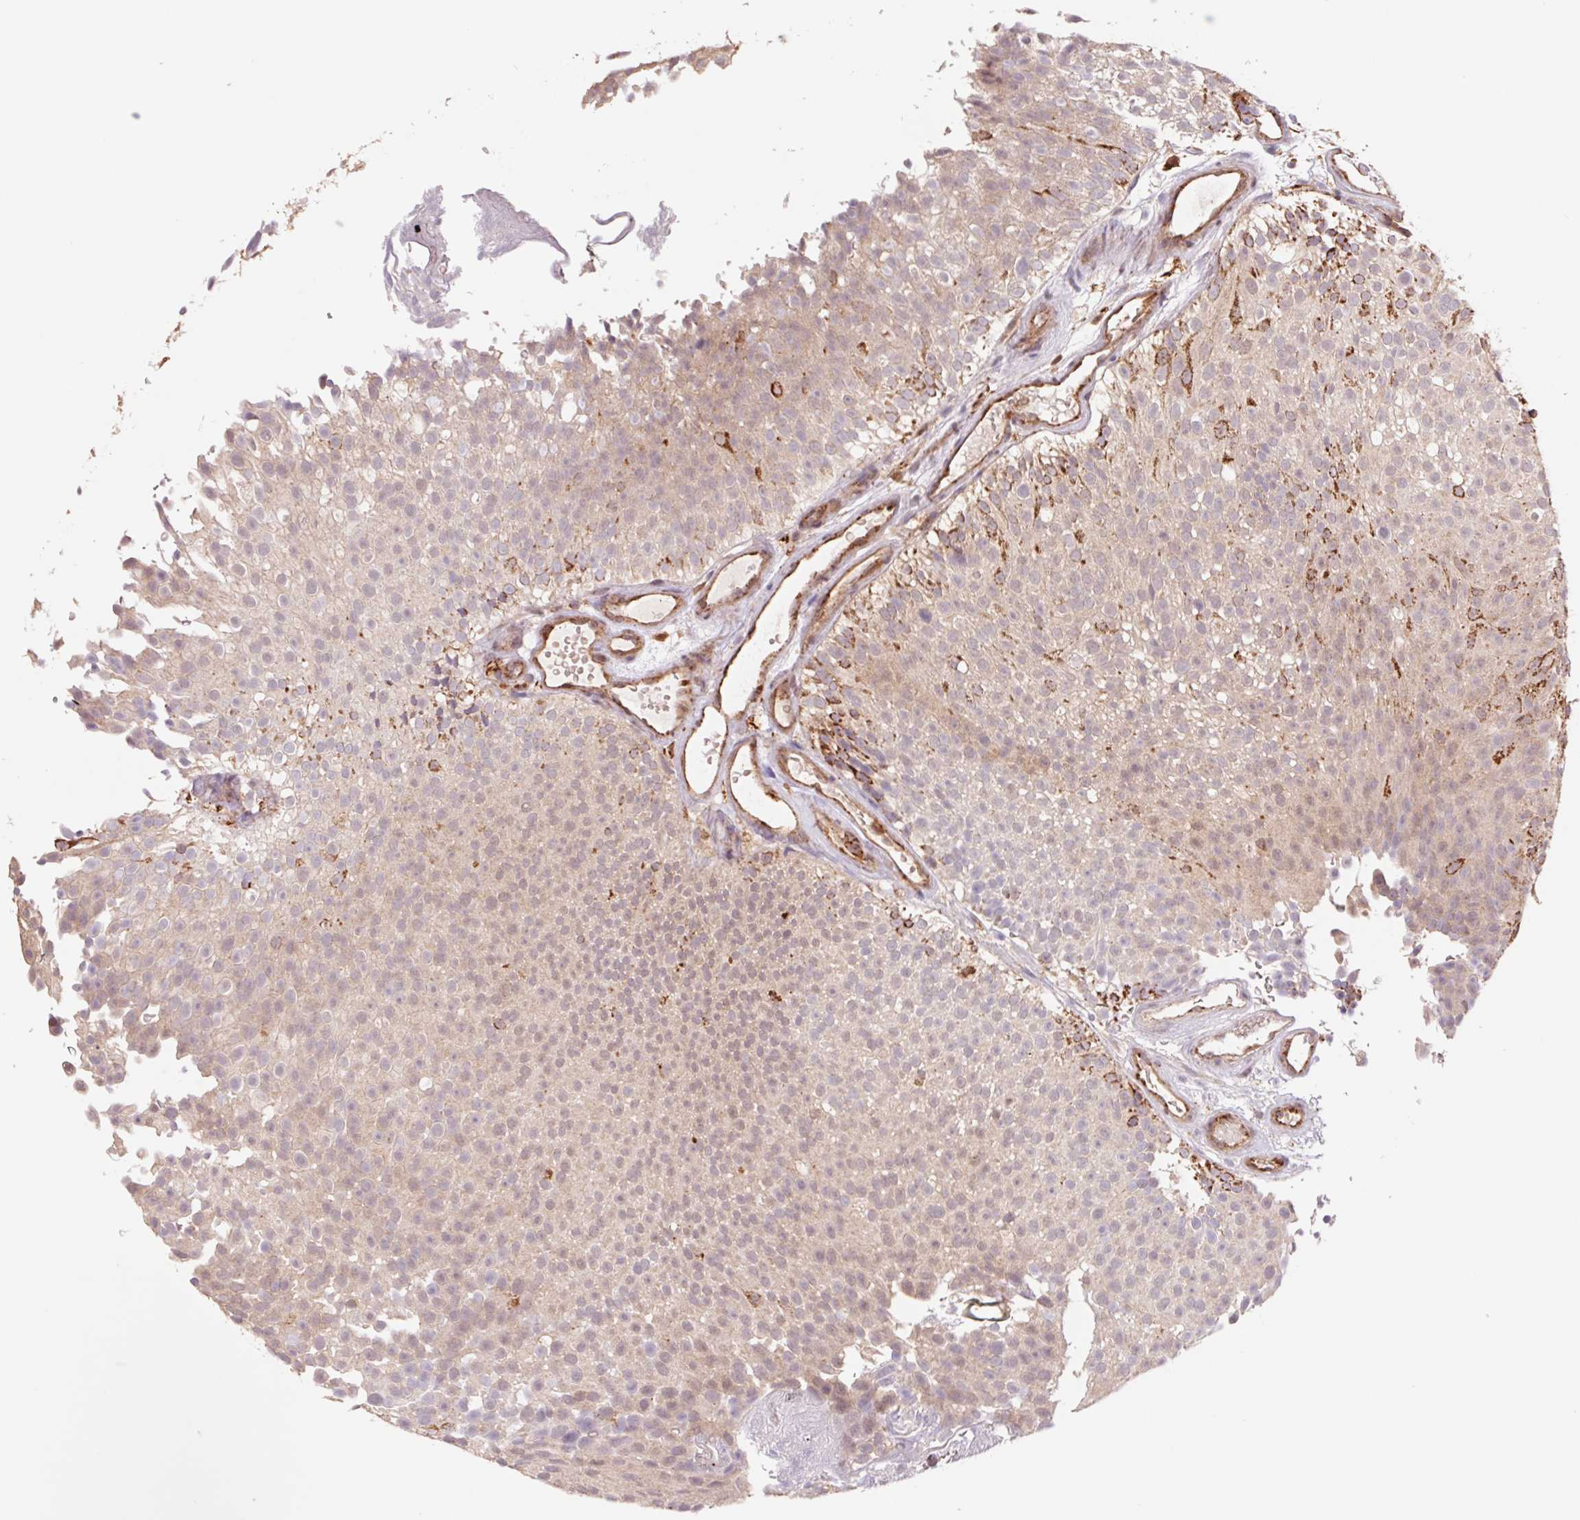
{"staining": {"intensity": "weak", "quantity": "25%-75%", "location": "cytoplasmic/membranous"}, "tissue": "urothelial cancer", "cell_type": "Tumor cells", "image_type": "cancer", "snomed": [{"axis": "morphology", "description": "Urothelial carcinoma, Low grade"}, {"axis": "topography", "description": "Urinary bladder"}], "caption": "High-magnification brightfield microscopy of urothelial carcinoma (low-grade) stained with DAB (brown) and counterstained with hematoxylin (blue). tumor cells exhibit weak cytoplasmic/membranous positivity is identified in approximately25%-75% of cells.", "gene": "URM1", "patient": {"sex": "male", "age": 78}}